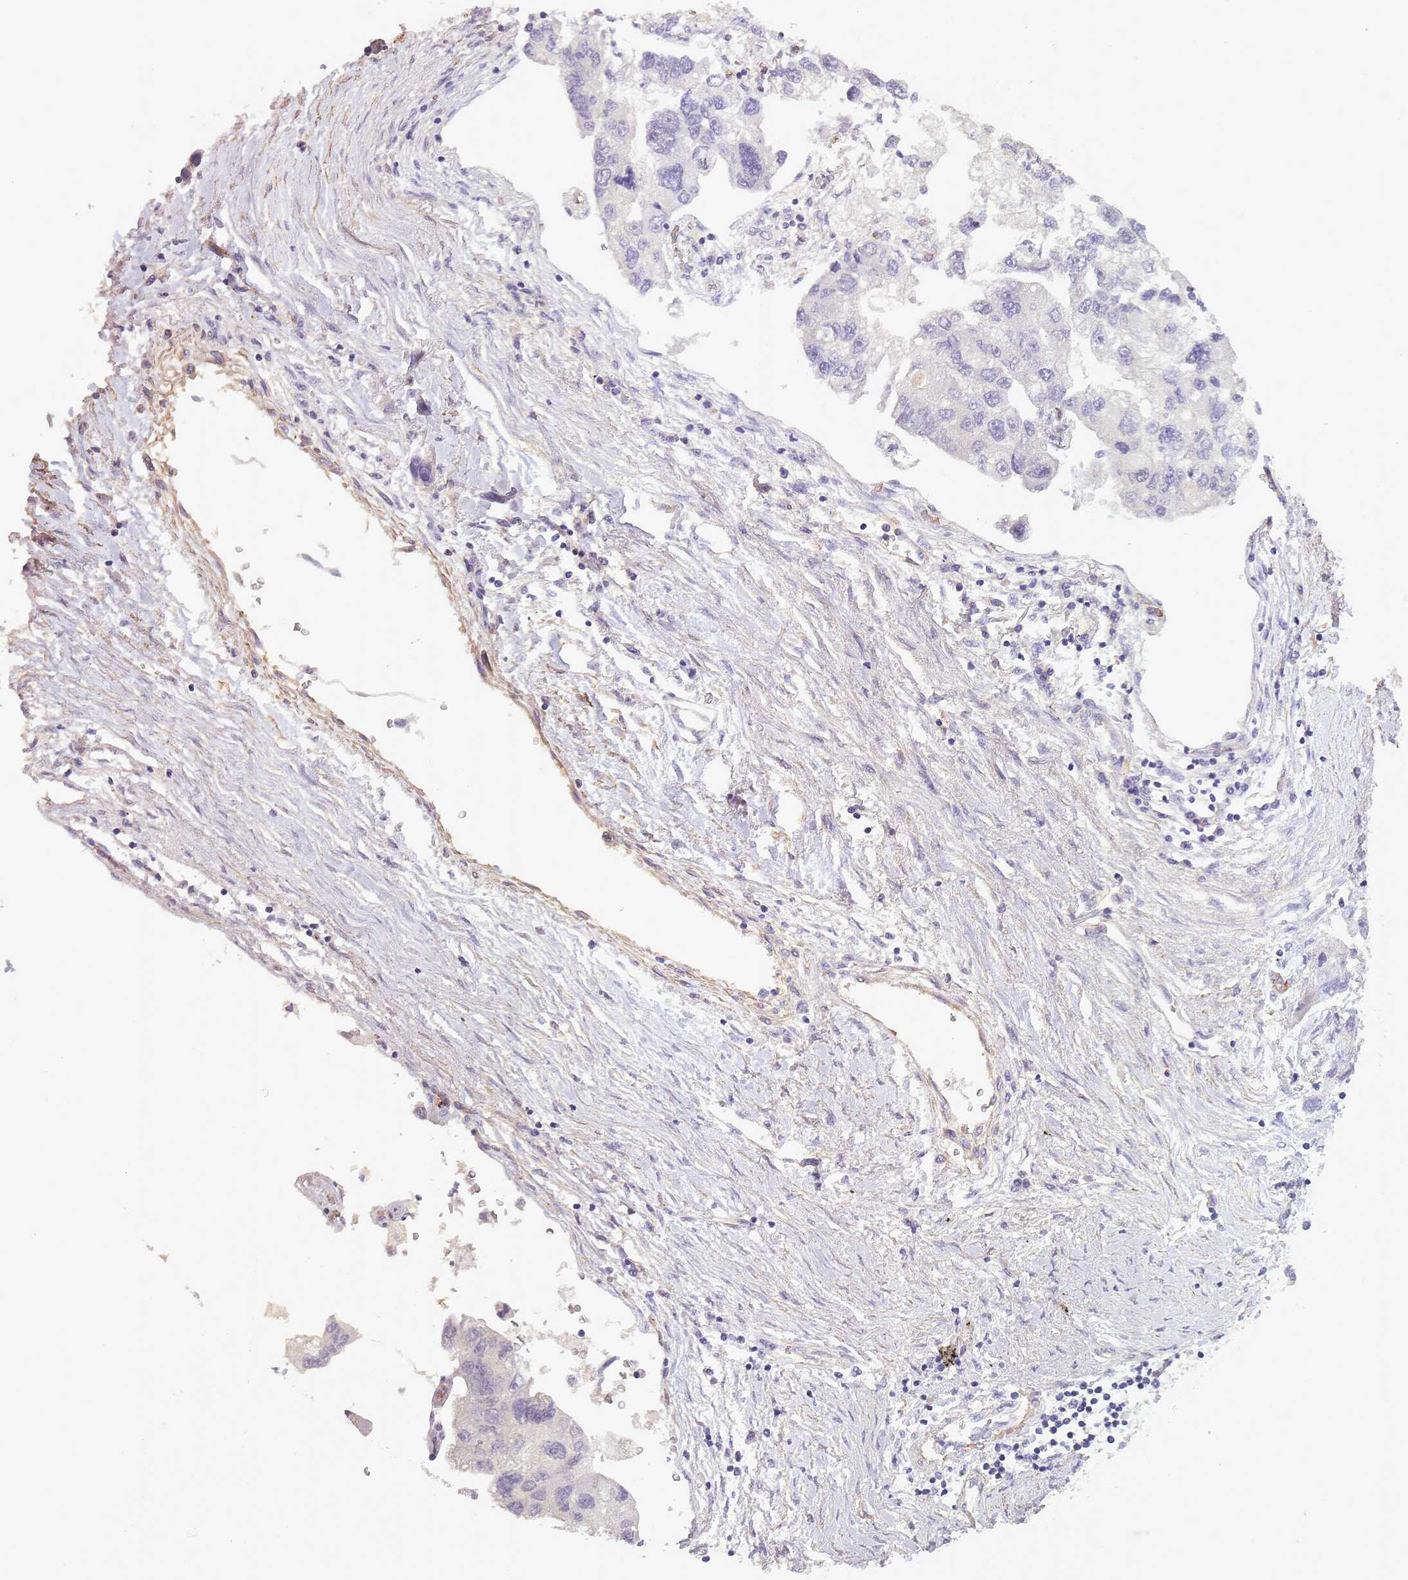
{"staining": {"intensity": "negative", "quantity": "none", "location": "none"}, "tissue": "lung cancer", "cell_type": "Tumor cells", "image_type": "cancer", "snomed": [{"axis": "morphology", "description": "Adenocarcinoma, NOS"}, {"axis": "topography", "description": "Lung"}], "caption": "This is an immunohistochemistry micrograph of human lung cancer (adenocarcinoma). There is no staining in tumor cells.", "gene": "SLC8A2", "patient": {"sex": "female", "age": 54}}